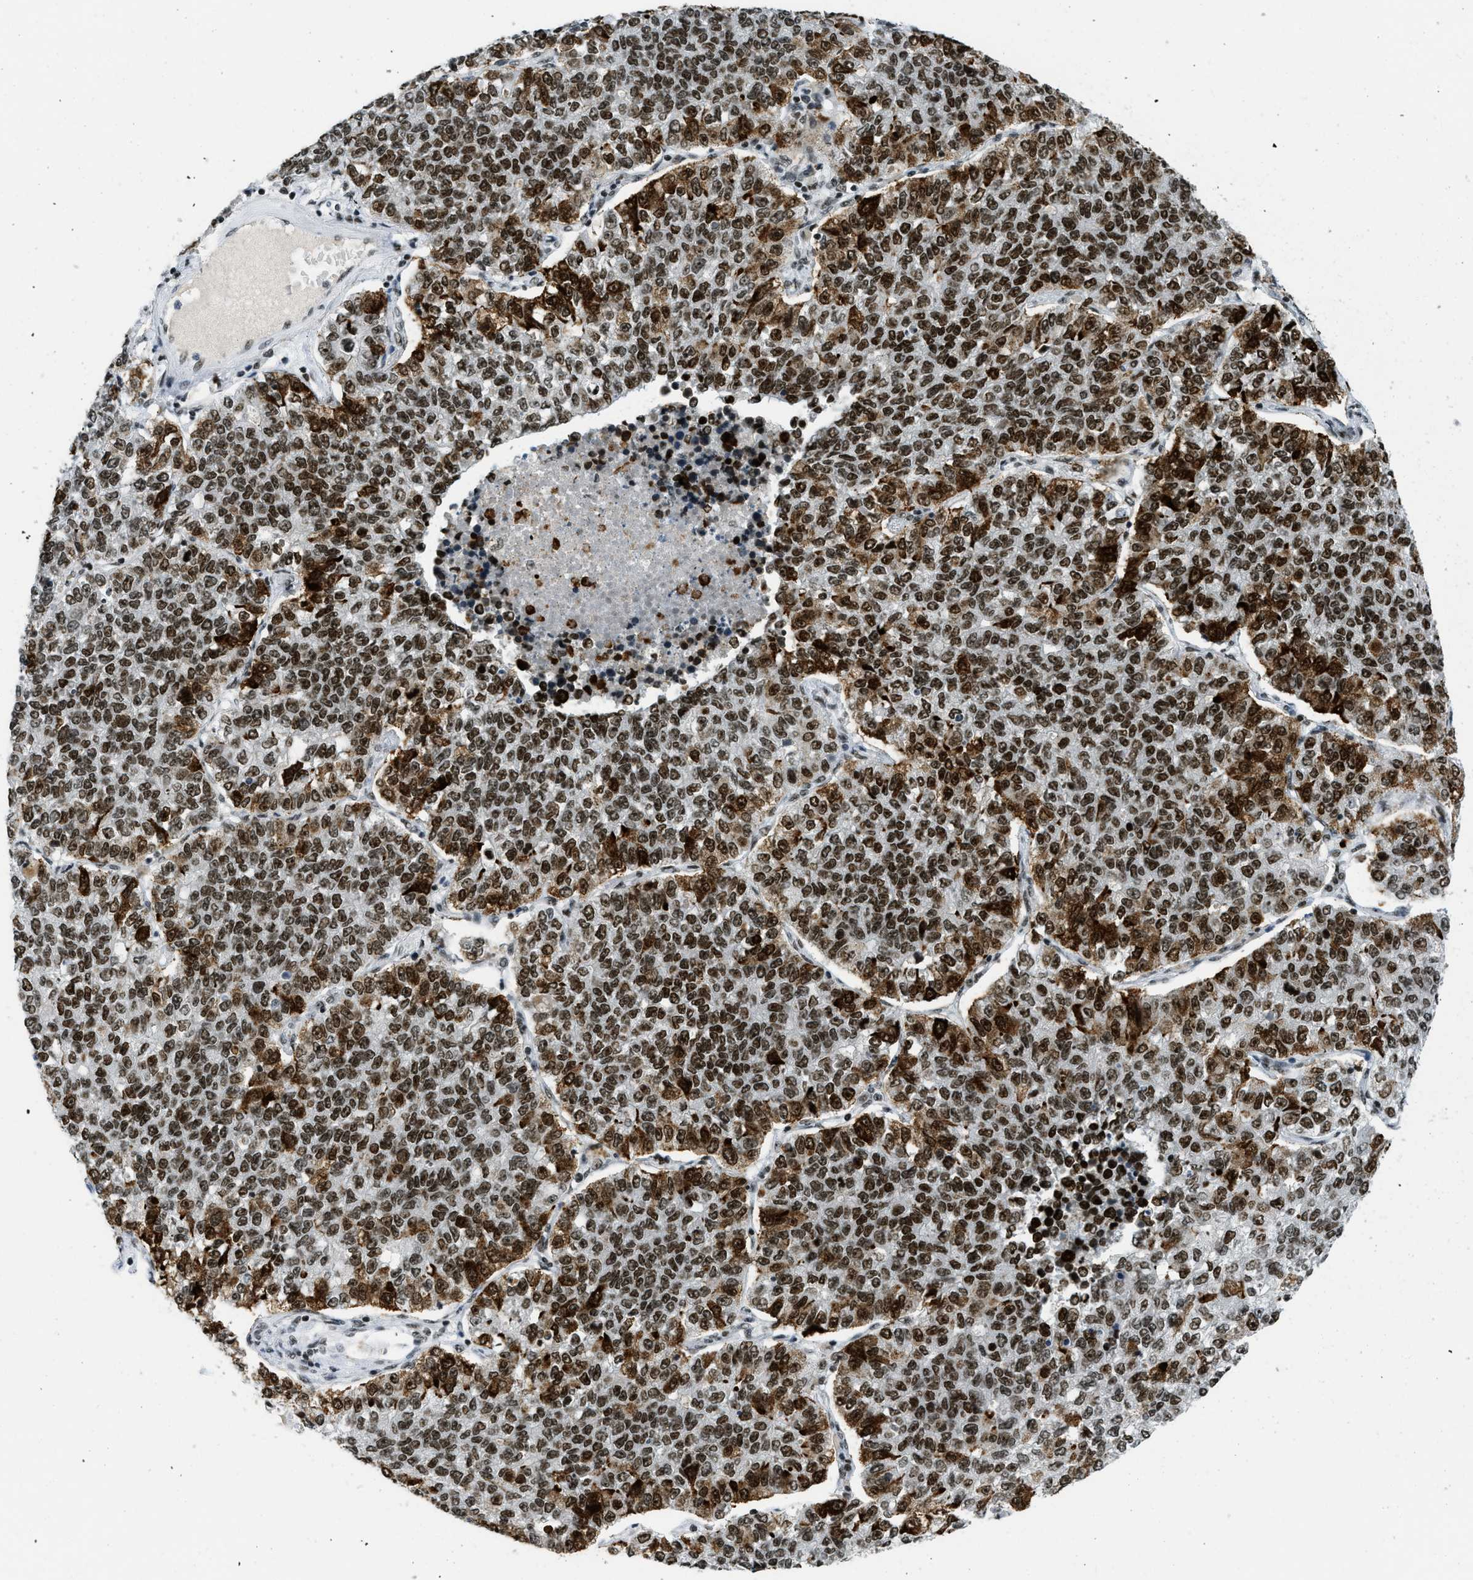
{"staining": {"intensity": "strong", "quantity": ">75%", "location": "nuclear"}, "tissue": "lung cancer", "cell_type": "Tumor cells", "image_type": "cancer", "snomed": [{"axis": "morphology", "description": "Adenocarcinoma, NOS"}, {"axis": "topography", "description": "Lung"}], "caption": "Human lung cancer stained with a brown dye exhibits strong nuclear positive positivity in approximately >75% of tumor cells.", "gene": "URB1", "patient": {"sex": "male", "age": 49}}